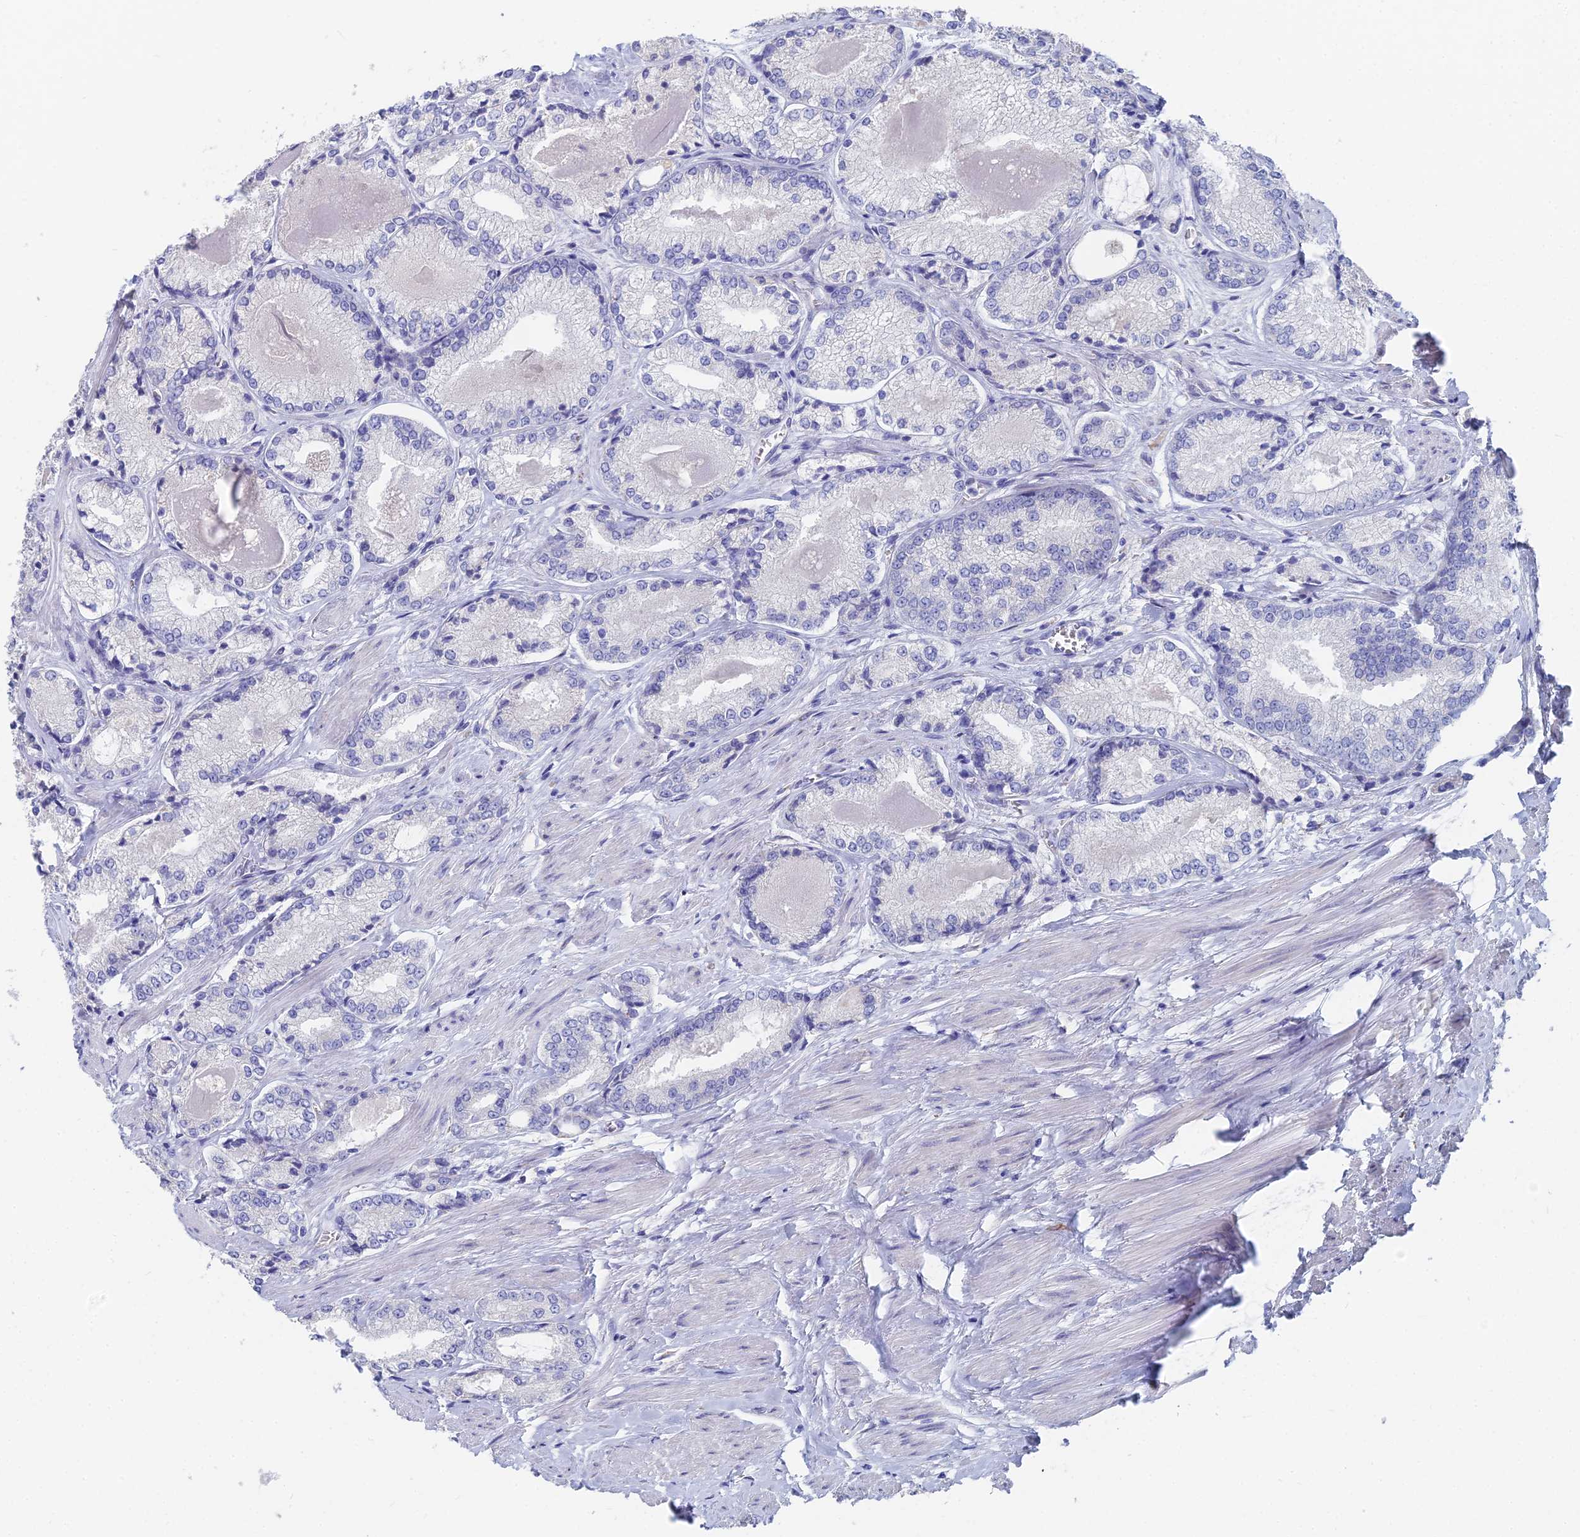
{"staining": {"intensity": "negative", "quantity": "none", "location": "none"}, "tissue": "prostate cancer", "cell_type": "Tumor cells", "image_type": "cancer", "snomed": [{"axis": "morphology", "description": "Adenocarcinoma, Low grade"}, {"axis": "topography", "description": "Prostate"}], "caption": "Immunohistochemistry (IHC) of human prostate cancer (adenocarcinoma (low-grade)) exhibits no positivity in tumor cells.", "gene": "TNNT3", "patient": {"sex": "male", "age": 68}}